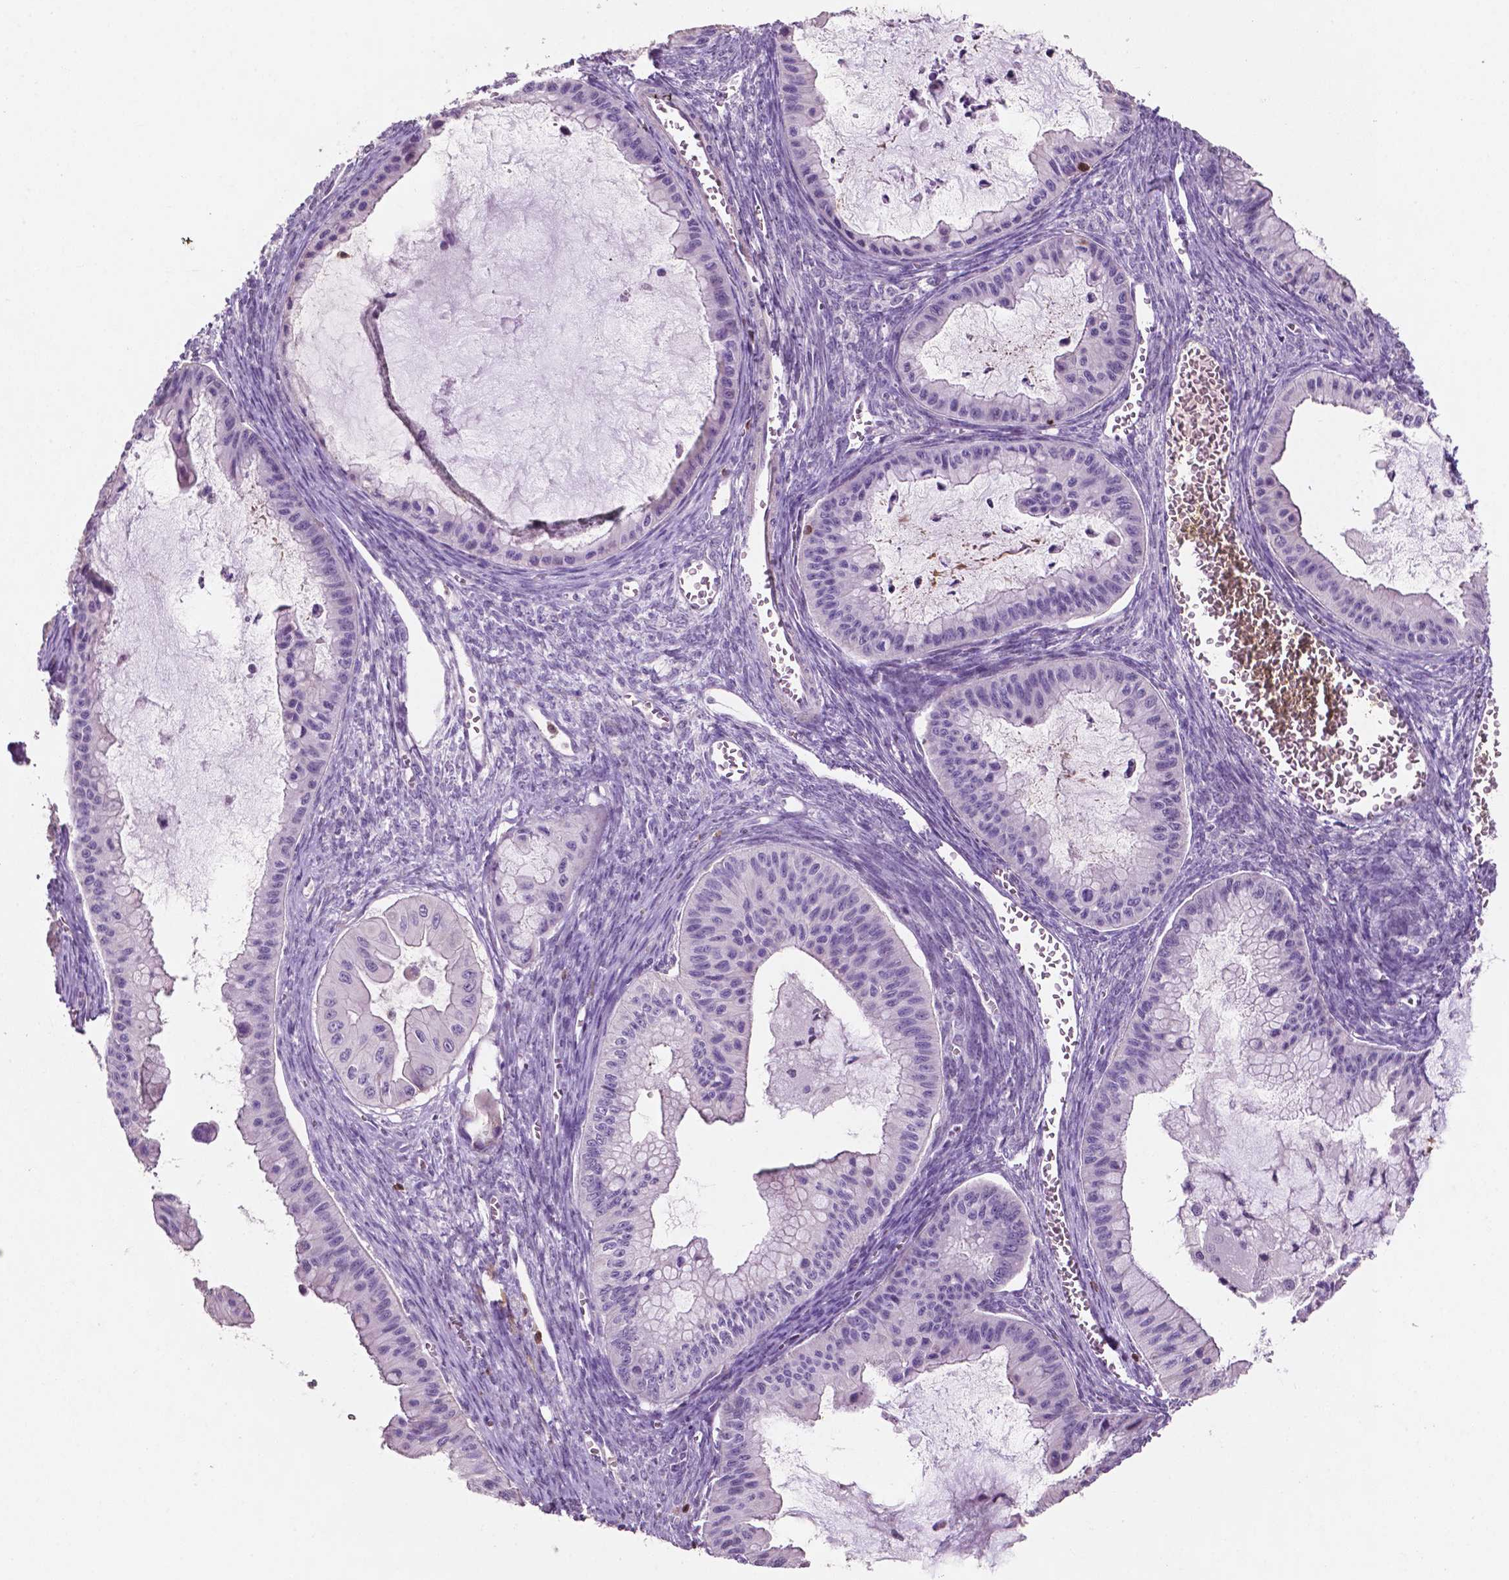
{"staining": {"intensity": "negative", "quantity": "none", "location": "none"}, "tissue": "ovarian cancer", "cell_type": "Tumor cells", "image_type": "cancer", "snomed": [{"axis": "morphology", "description": "Cystadenocarcinoma, mucinous, NOS"}, {"axis": "topography", "description": "Ovary"}], "caption": "Immunohistochemical staining of ovarian cancer exhibits no significant positivity in tumor cells. (DAB immunohistochemistry visualized using brightfield microscopy, high magnification).", "gene": "TBC1D10C", "patient": {"sex": "female", "age": 72}}